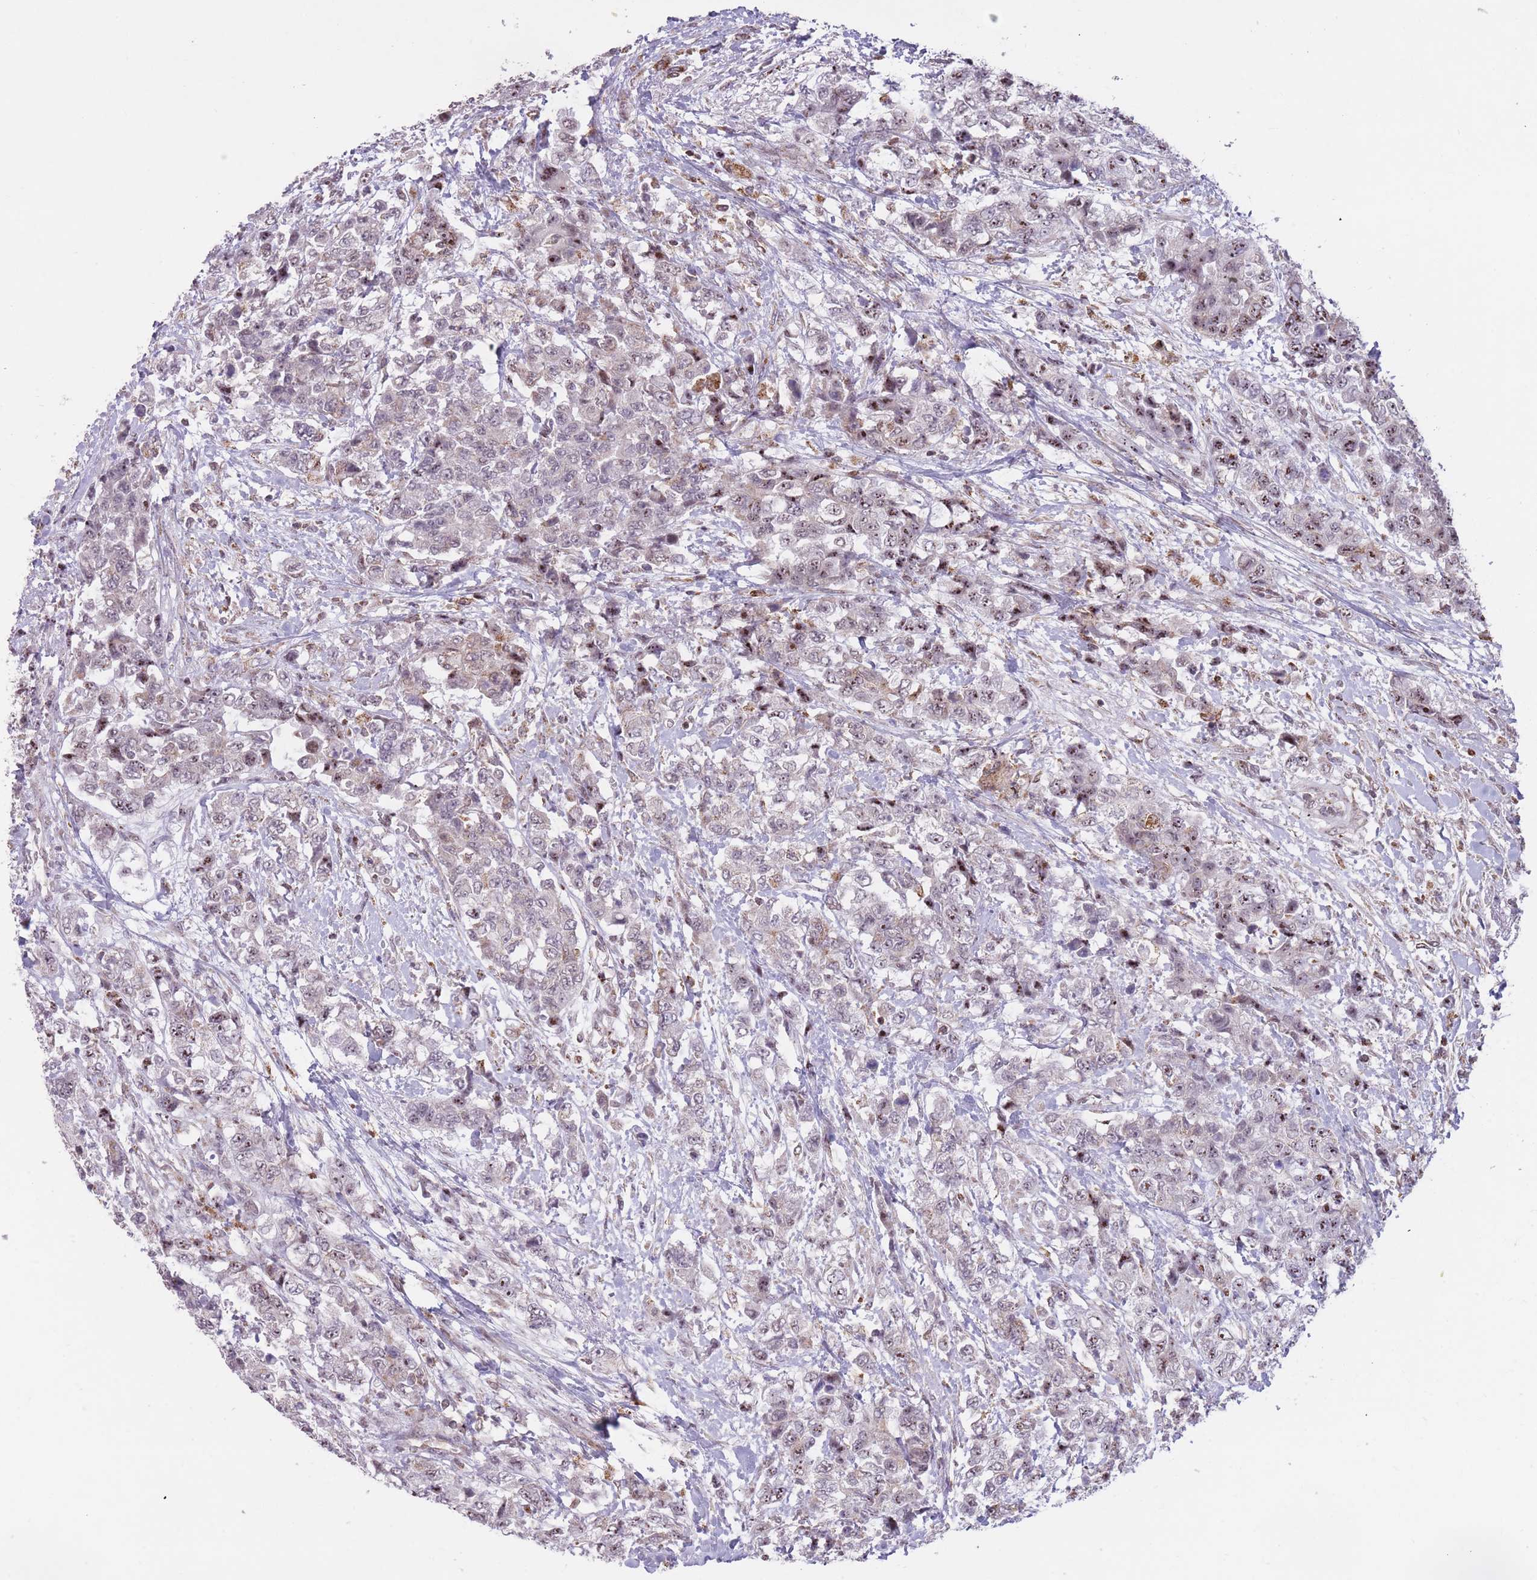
{"staining": {"intensity": "moderate", "quantity": "<25%", "location": "nuclear"}, "tissue": "urothelial cancer", "cell_type": "Tumor cells", "image_type": "cancer", "snomed": [{"axis": "morphology", "description": "Urothelial carcinoma, High grade"}, {"axis": "topography", "description": "Urinary bladder"}], "caption": "Moderate nuclear protein staining is identified in about <25% of tumor cells in urothelial cancer.", "gene": "DPYSL4", "patient": {"sex": "female", "age": 78}}